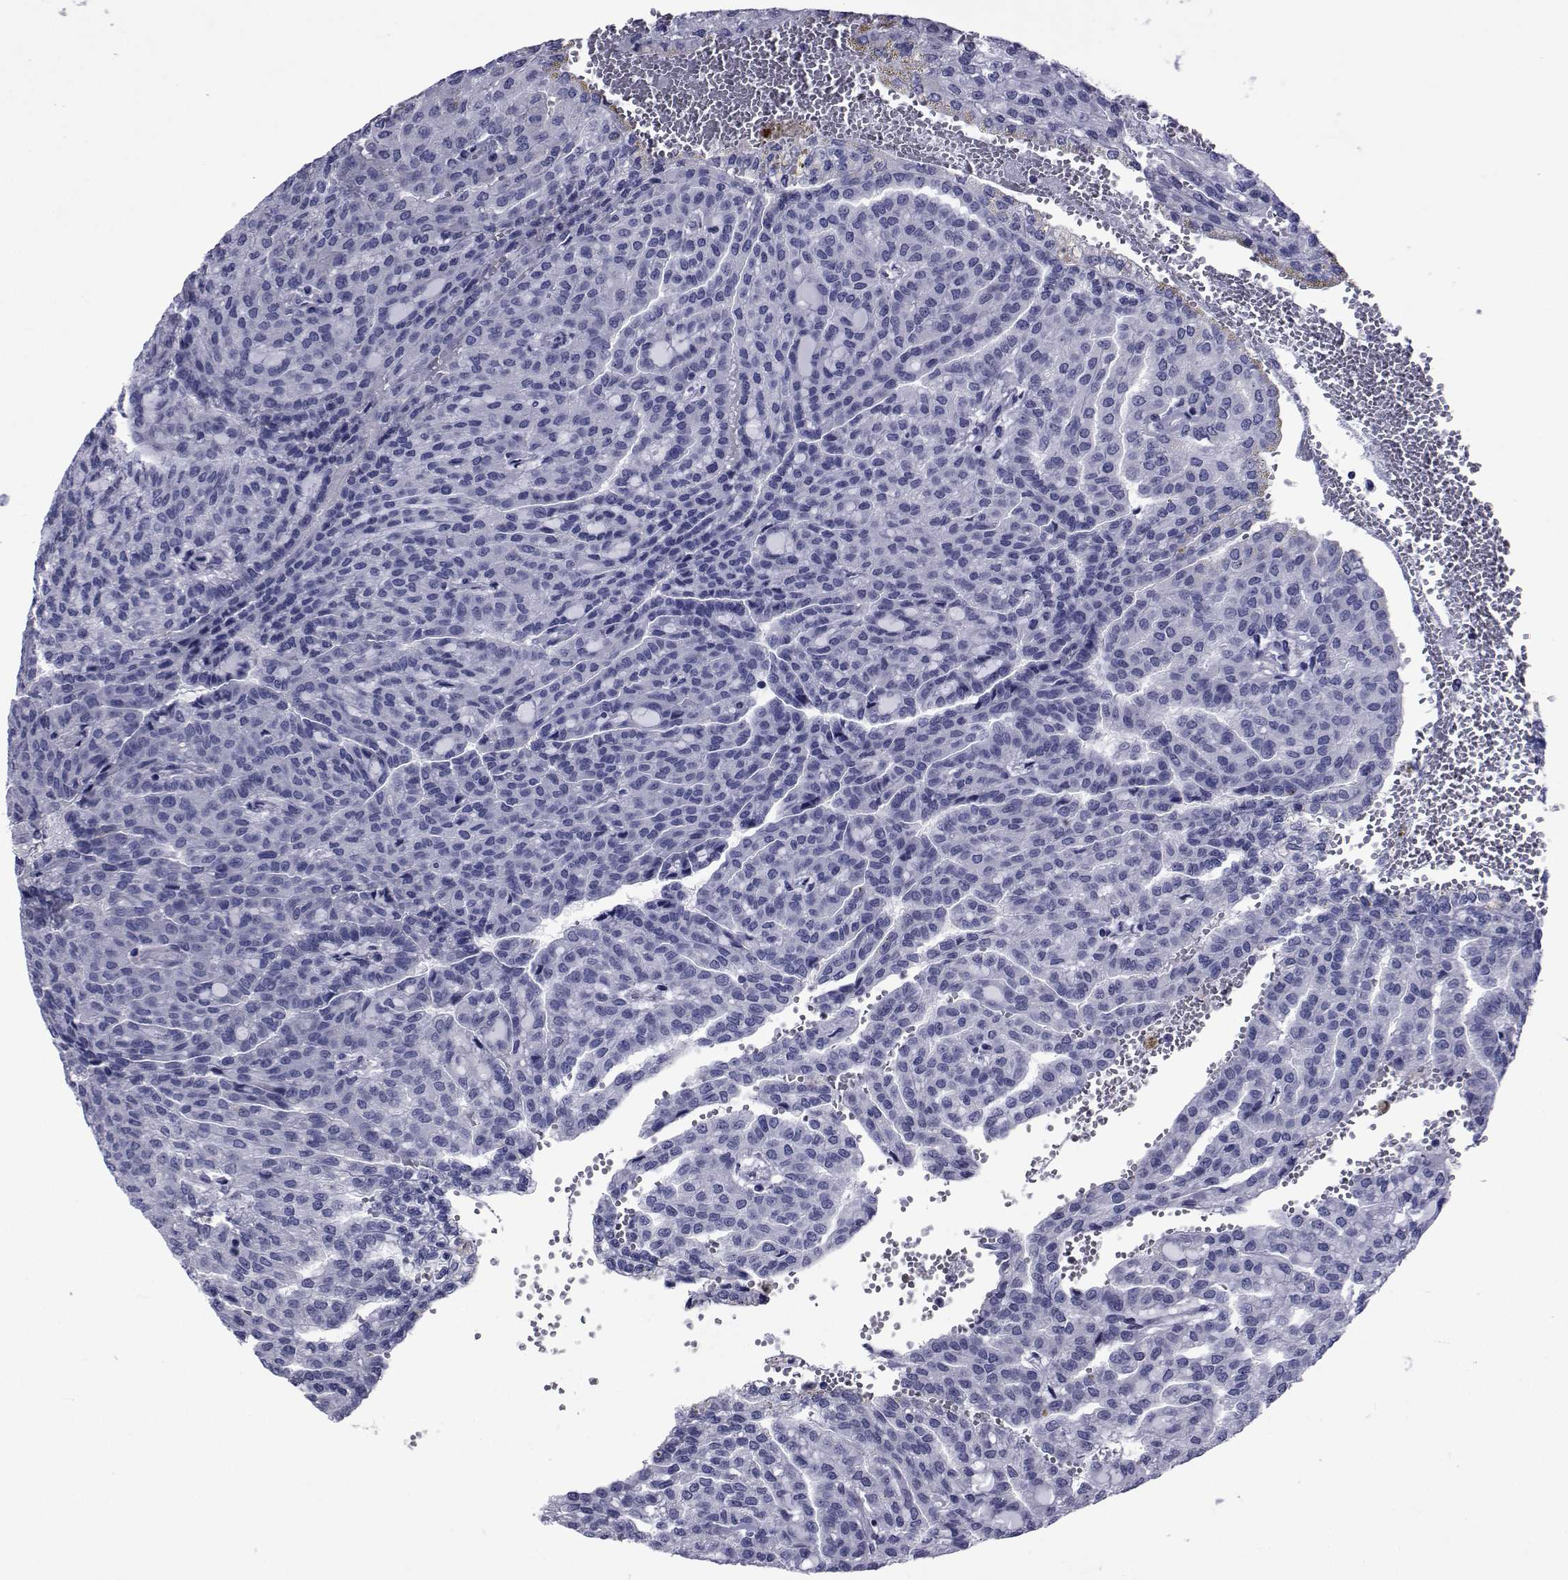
{"staining": {"intensity": "negative", "quantity": "none", "location": "none"}, "tissue": "renal cancer", "cell_type": "Tumor cells", "image_type": "cancer", "snomed": [{"axis": "morphology", "description": "Adenocarcinoma, NOS"}, {"axis": "topography", "description": "Kidney"}], "caption": "Renal cancer (adenocarcinoma) was stained to show a protein in brown. There is no significant positivity in tumor cells.", "gene": "GKAP1", "patient": {"sex": "male", "age": 63}}